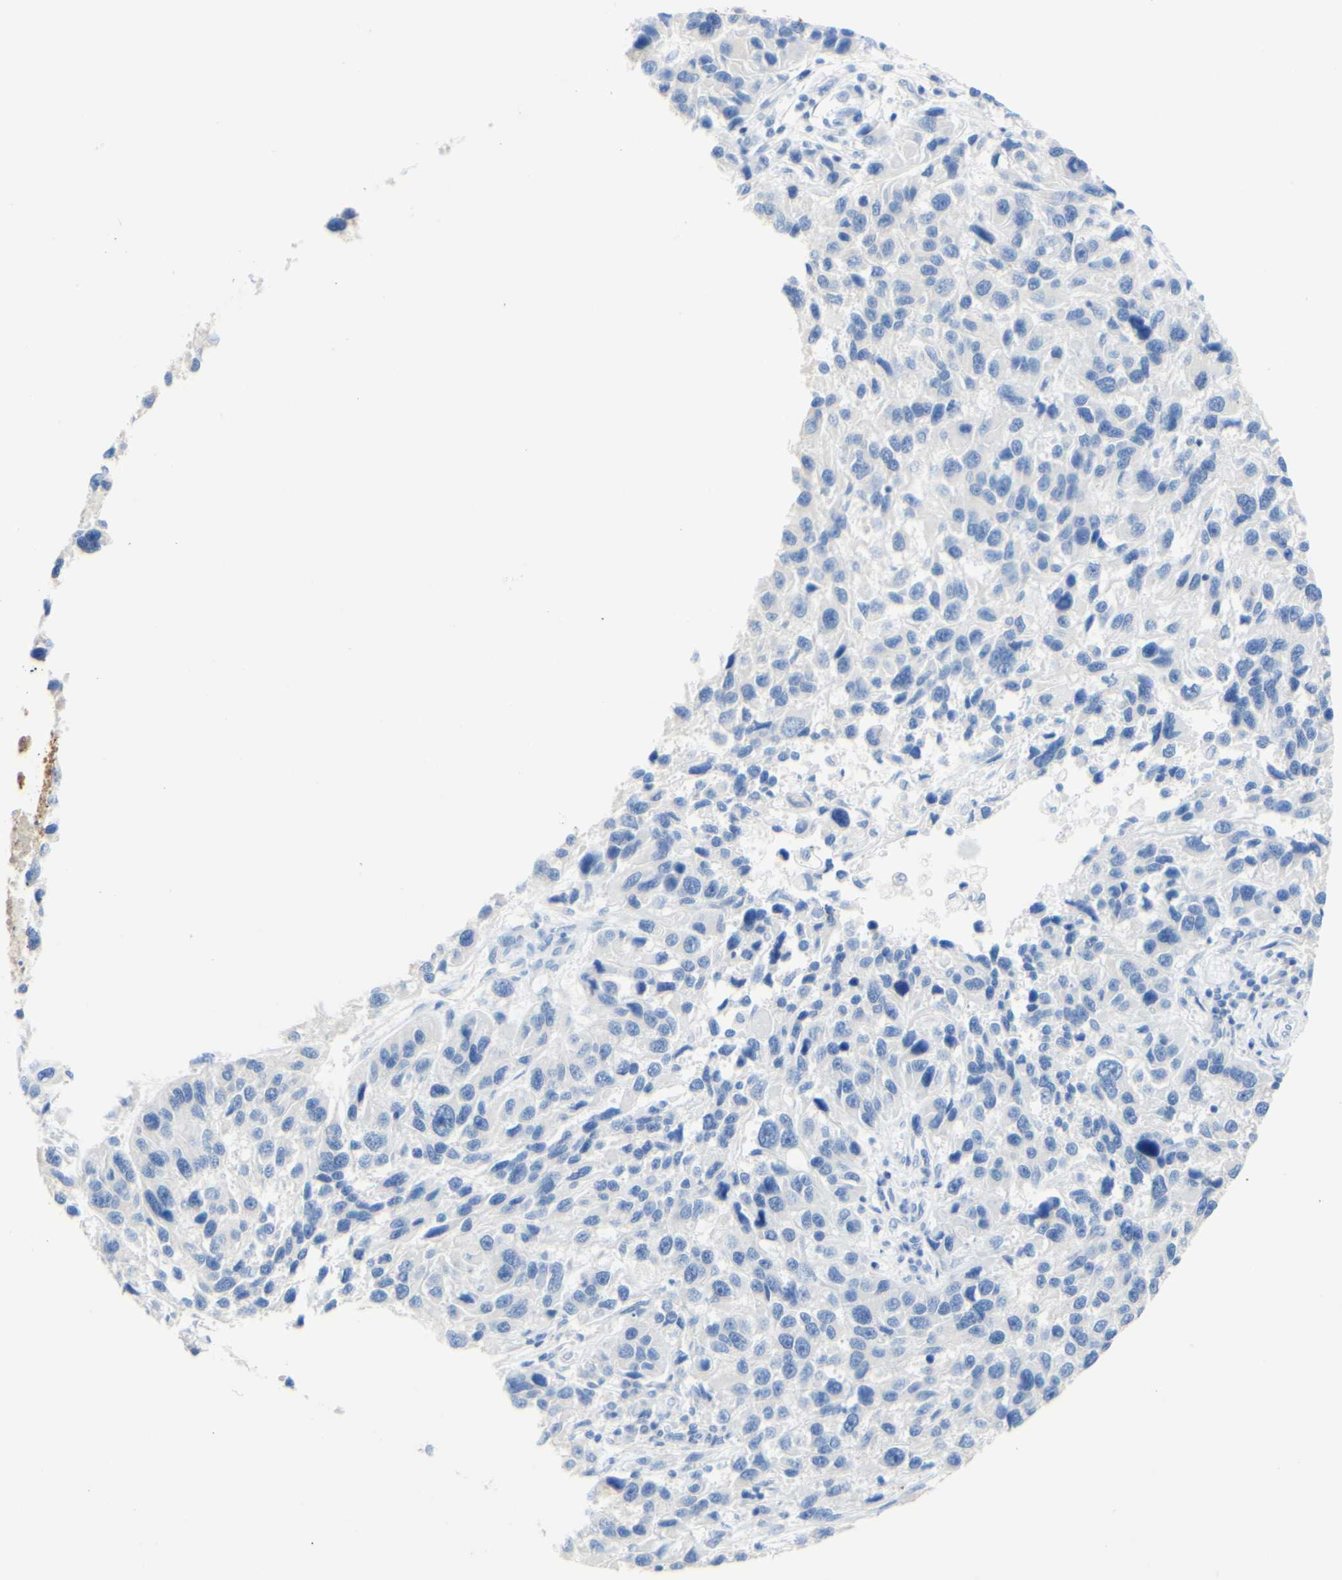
{"staining": {"intensity": "negative", "quantity": "none", "location": "none"}, "tissue": "melanoma", "cell_type": "Tumor cells", "image_type": "cancer", "snomed": [{"axis": "morphology", "description": "Malignant melanoma, NOS"}, {"axis": "topography", "description": "Skin"}], "caption": "This is an immunohistochemistry micrograph of human malignant melanoma. There is no expression in tumor cells.", "gene": "DSC2", "patient": {"sex": "male", "age": 53}}